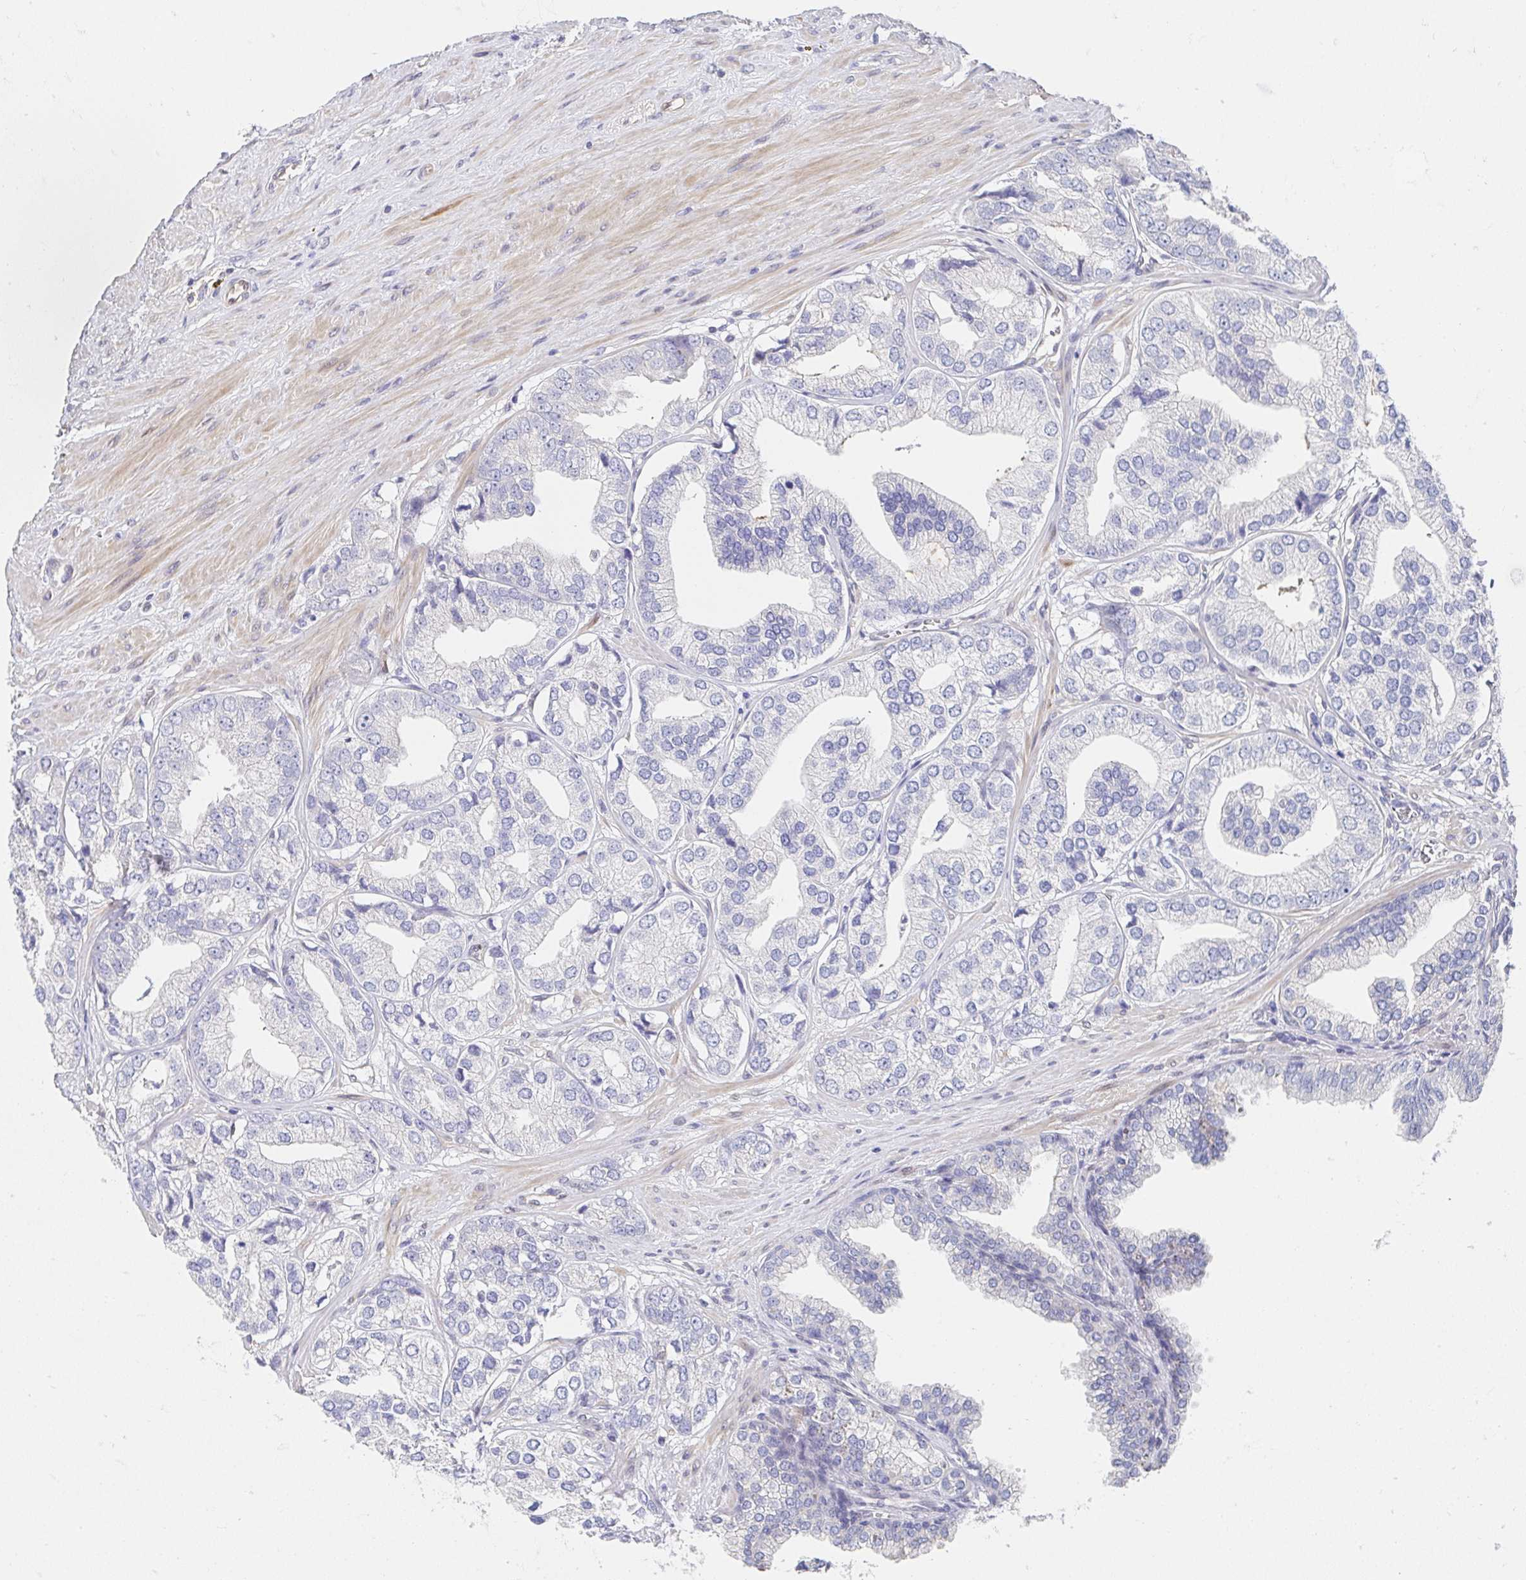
{"staining": {"intensity": "negative", "quantity": "none", "location": "none"}, "tissue": "prostate cancer", "cell_type": "Tumor cells", "image_type": "cancer", "snomed": [{"axis": "morphology", "description": "Adenocarcinoma, High grade"}, {"axis": "topography", "description": "Prostate"}], "caption": "Histopathology image shows no protein expression in tumor cells of prostate cancer (high-grade adenocarcinoma) tissue.", "gene": "AKAP14", "patient": {"sex": "male", "age": 58}}